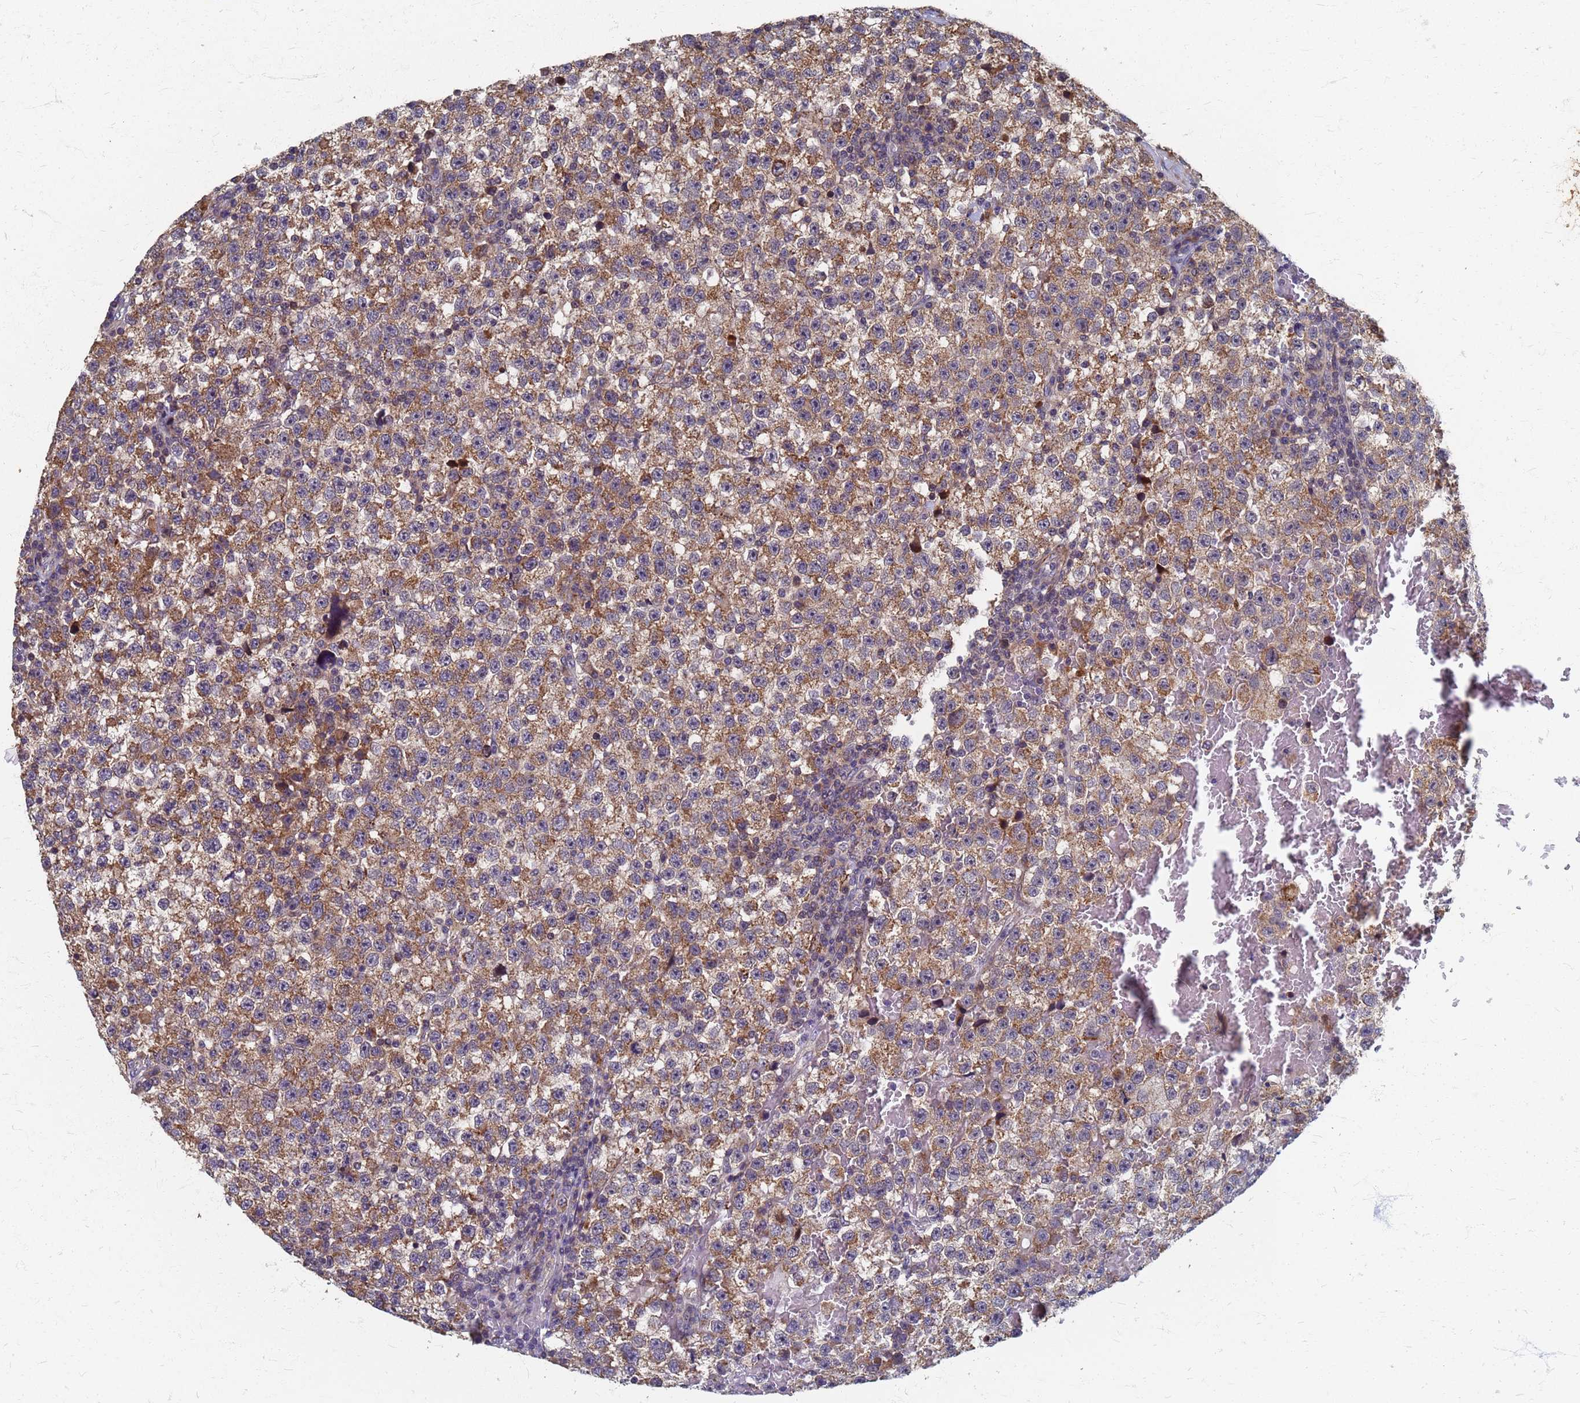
{"staining": {"intensity": "moderate", "quantity": ">75%", "location": "cytoplasmic/membranous"}, "tissue": "testis cancer", "cell_type": "Tumor cells", "image_type": "cancer", "snomed": [{"axis": "morphology", "description": "Seminoma, NOS"}, {"axis": "topography", "description": "Testis"}], "caption": "DAB (3,3'-diaminobenzidine) immunohistochemical staining of testis seminoma demonstrates moderate cytoplasmic/membranous protein staining in approximately >75% of tumor cells.", "gene": "ATPAF1", "patient": {"sex": "male", "age": 22}}